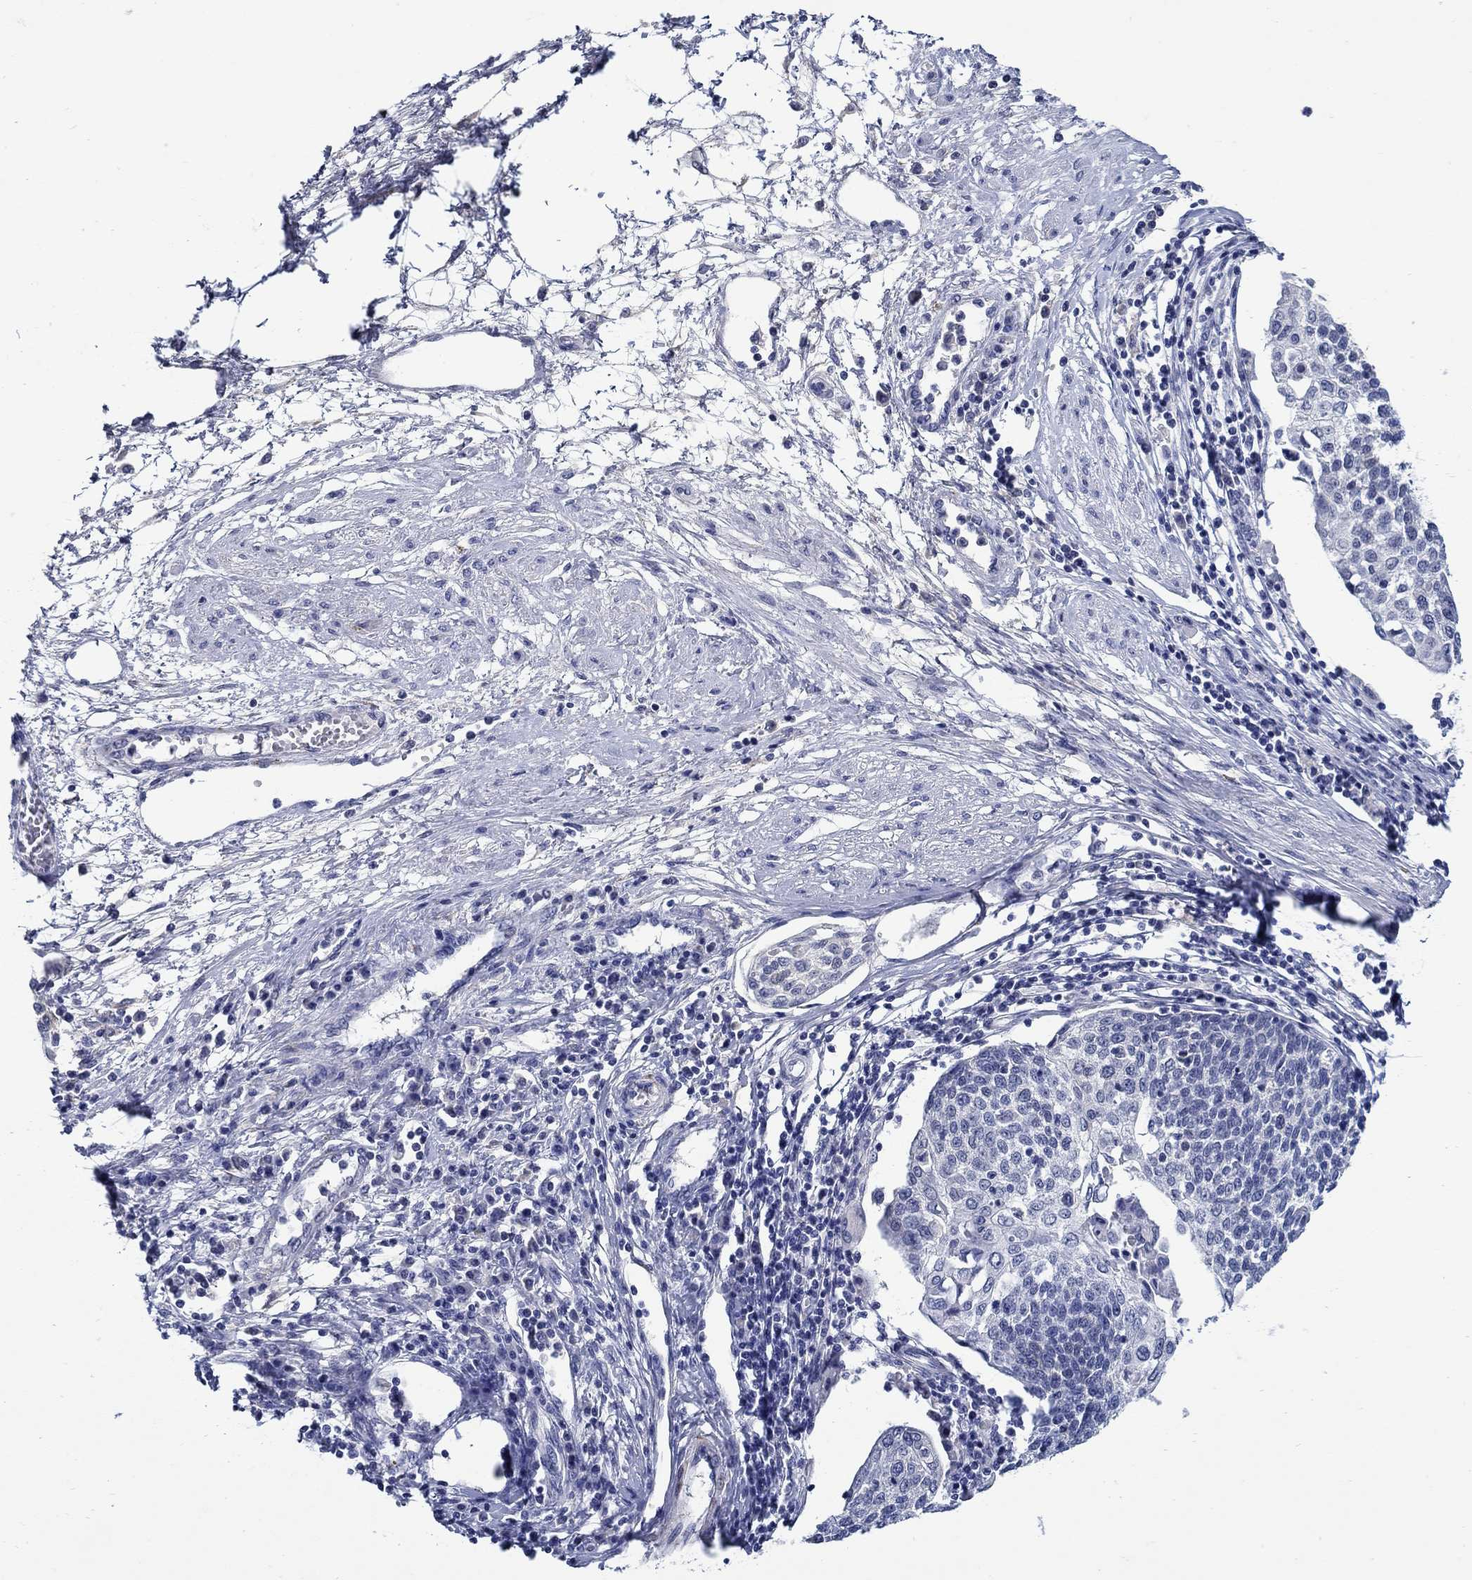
{"staining": {"intensity": "weak", "quantity": "<25%", "location": "cytoplasmic/membranous"}, "tissue": "cervical cancer", "cell_type": "Tumor cells", "image_type": "cancer", "snomed": [{"axis": "morphology", "description": "Squamous cell carcinoma, NOS"}, {"axis": "topography", "description": "Cervix"}], "caption": "Tumor cells are negative for brown protein staining in cervical cancer (squamous cell carcinoma).", "gene": "MC2R", "patient": {"sex": "female", "age": 34}}